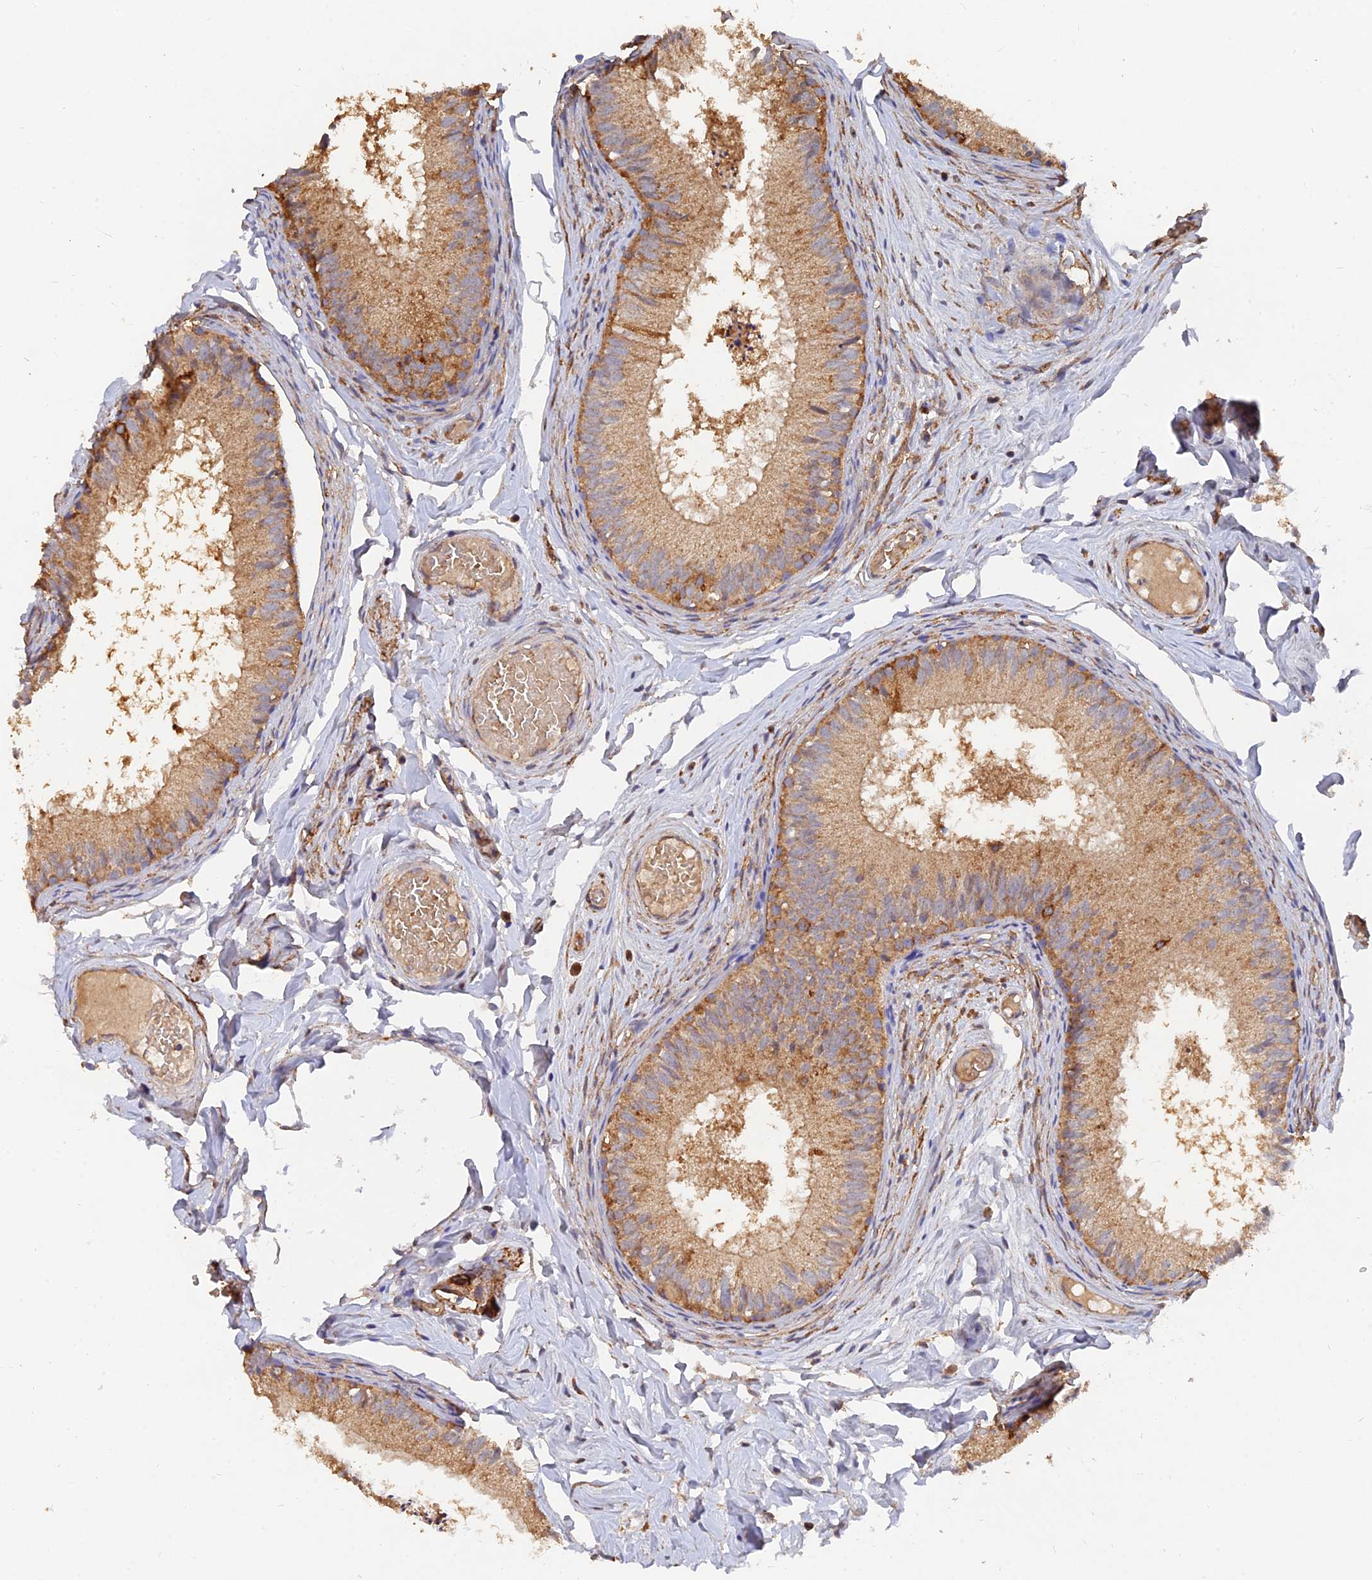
{"staining": {"intensity": "weak", "quantity": ">75%", "location": "cytoplasmic/membranous"}, "tissue": "epididymis", "cell_type": "Glandular cells", "image_type": "normal", "snomed": [{"axis": "morphology", "description": "Normal tissue, NOS"}, {"axis": "topography", "description": "Epididymis"}], "caption": "Protein staining demonstrates weak cytoplasmic/membranous expression in approximately >75% of glandular cells in unremarkable epididymis.", "gene": "SLC38A11", "patient": {"sex": "male", "age": 46}}